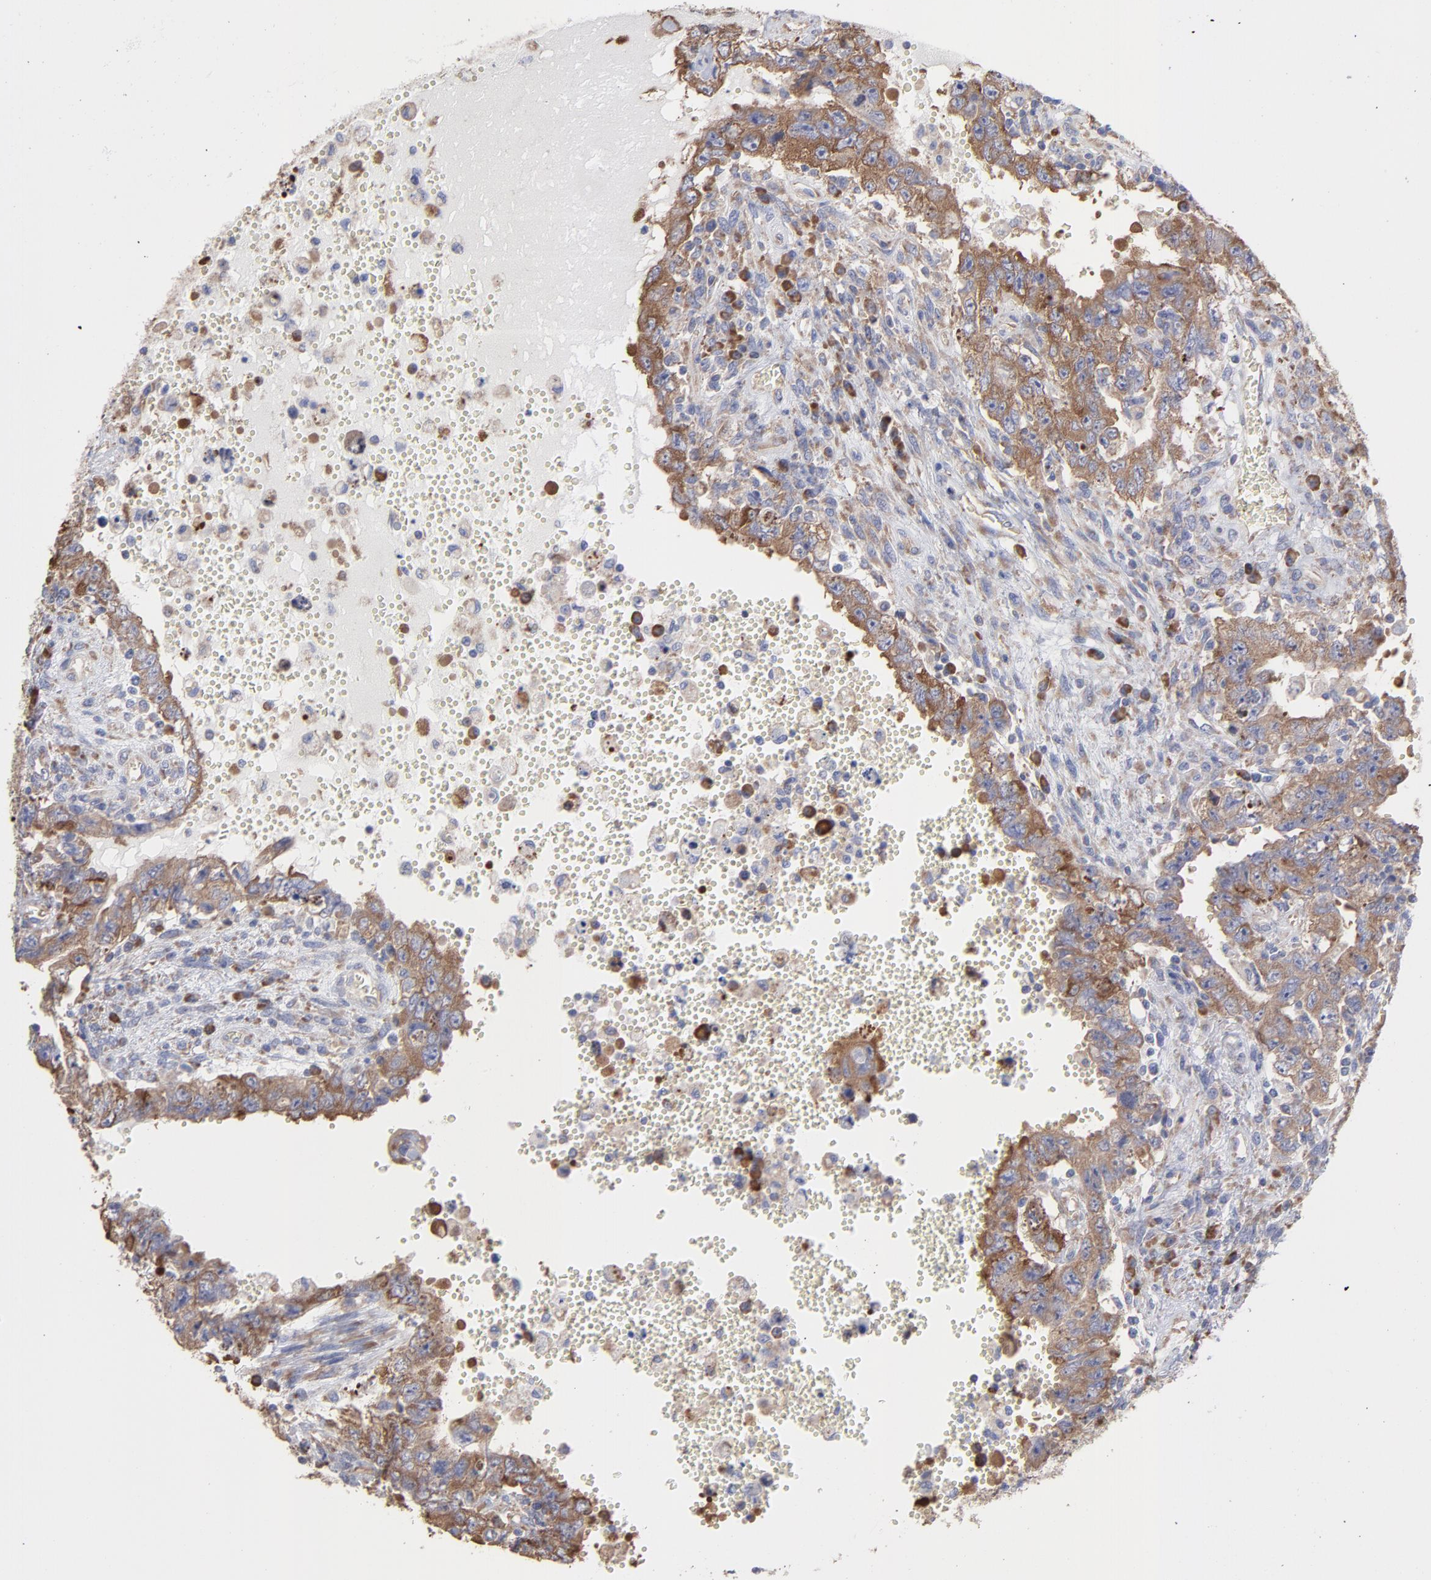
{"staining": {"intensity": "moderate", "quantity": ">75%", "location": "cytoplasmic/membranous"}, "tissue": "testis cancer", "cell_type": "Tumor cells", "image_type": "cancer", "snomed": [{"axis": "morphology", "description": "Carcinoma, Embryonal, NOS"}, {"axis": "topography", "description": "Testis"}], "caption": "Brown immunohistochemical staining in human testis cancer demonstrates moderate cytoplasmic/membranous expression in about >75% of tumor cells. The protein is stained brown, and the nuclei are stained in blue (DAB (3,3'-diaminobenzidine) IHC with brightfield microscopy, high magnification).", "gene": "RPL3", "patient": {"sex": "male", "age": 26}}